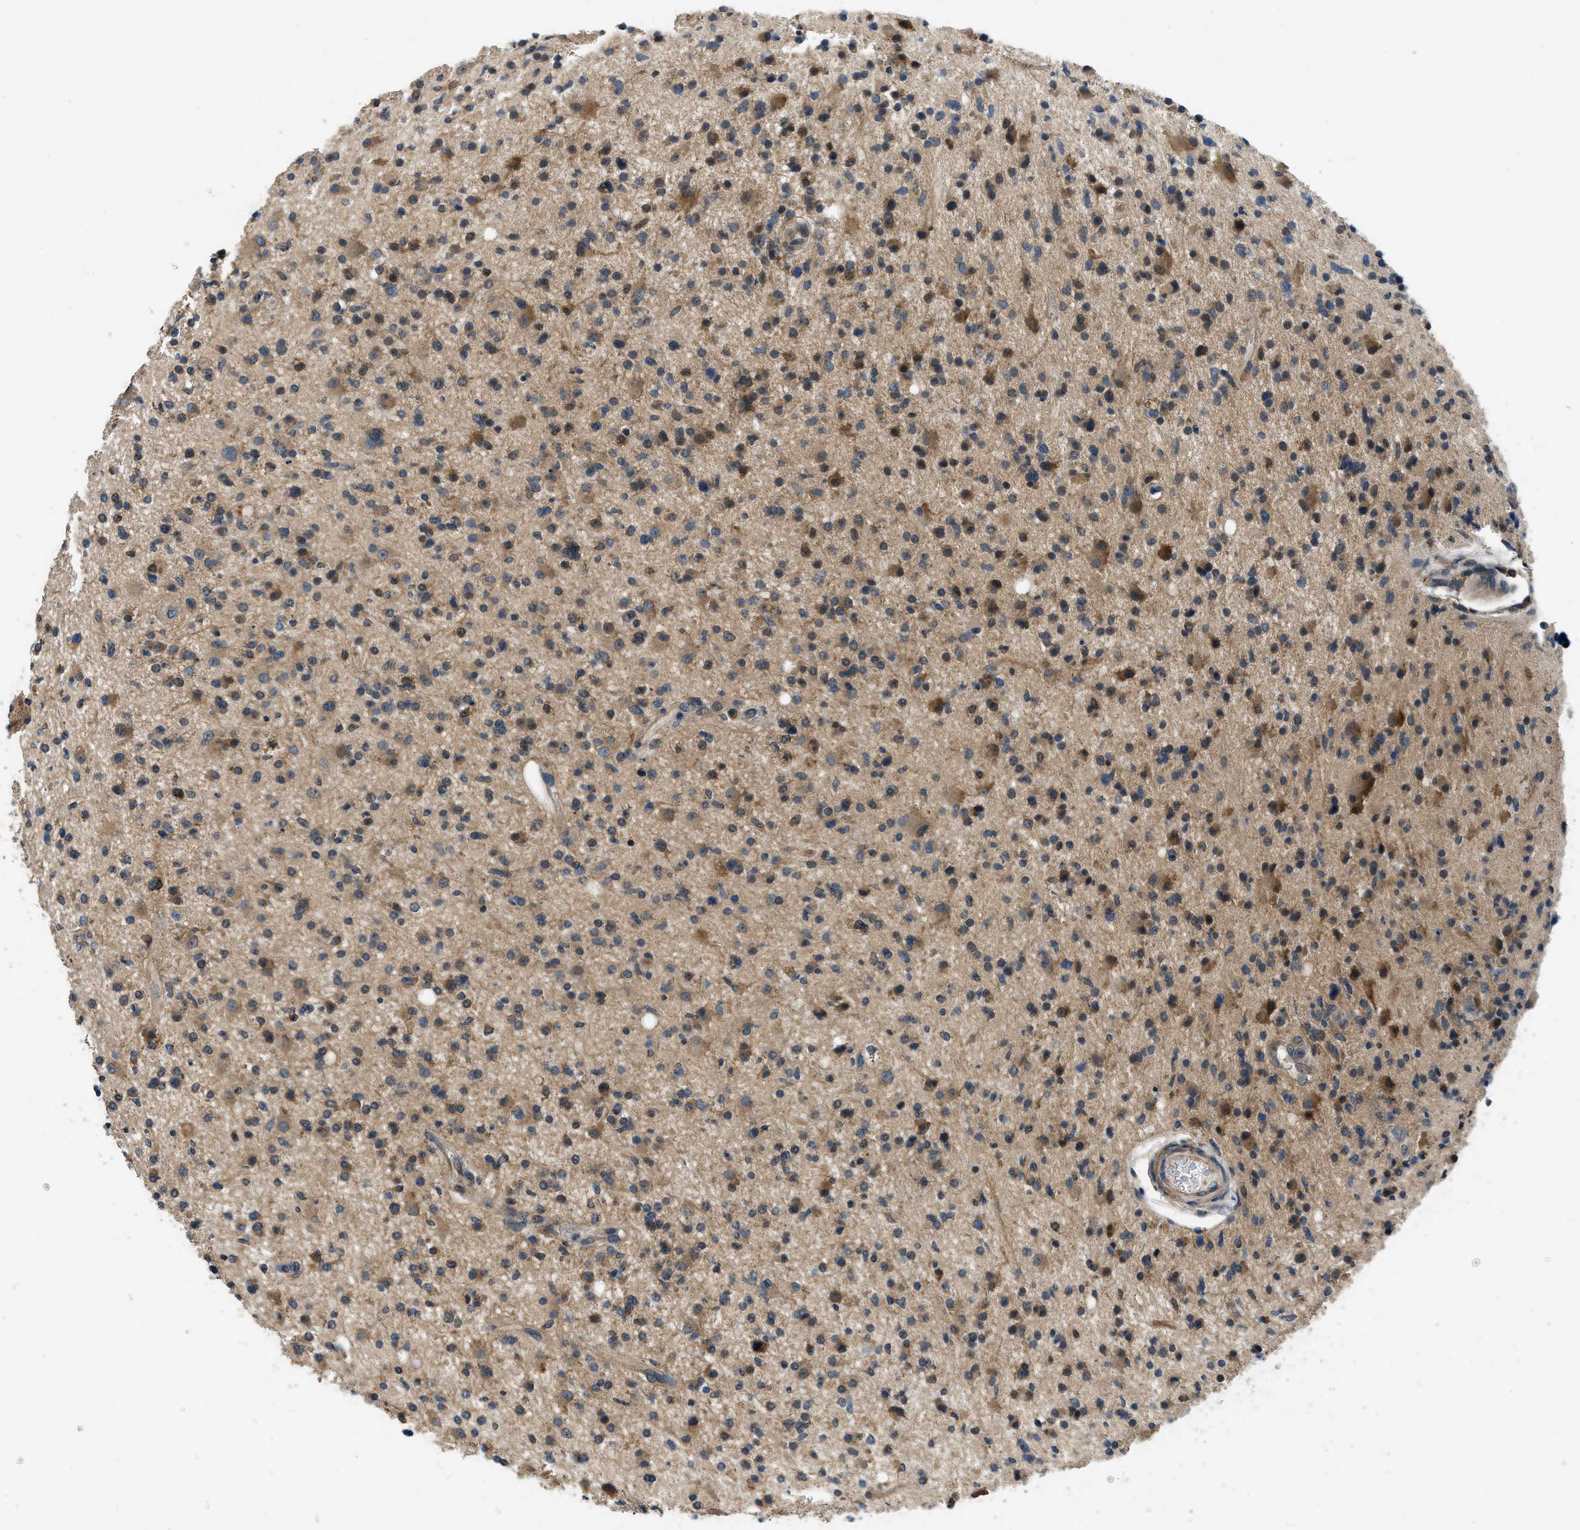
{"staining": {"intensity": "moderate", "quantity": ">75%", "location": "cytoplasmic/membranous"}, "tissue": "glioma", "cell_type": "Tumor cells", "image_type": "cancer", "snomed": [{"axis": "morphology", "description": "Glioma, malignant, High grade"}, {"axis": "topography", "description": "Brain"}], "caption": "Glioma stained for a protein (brown) exhibits moderate cytoplasmic/membranous positive staining in approximately >75% of tumor cells.", "gene": "SSH2", "patient": {"sex": "male", "age": 33}}